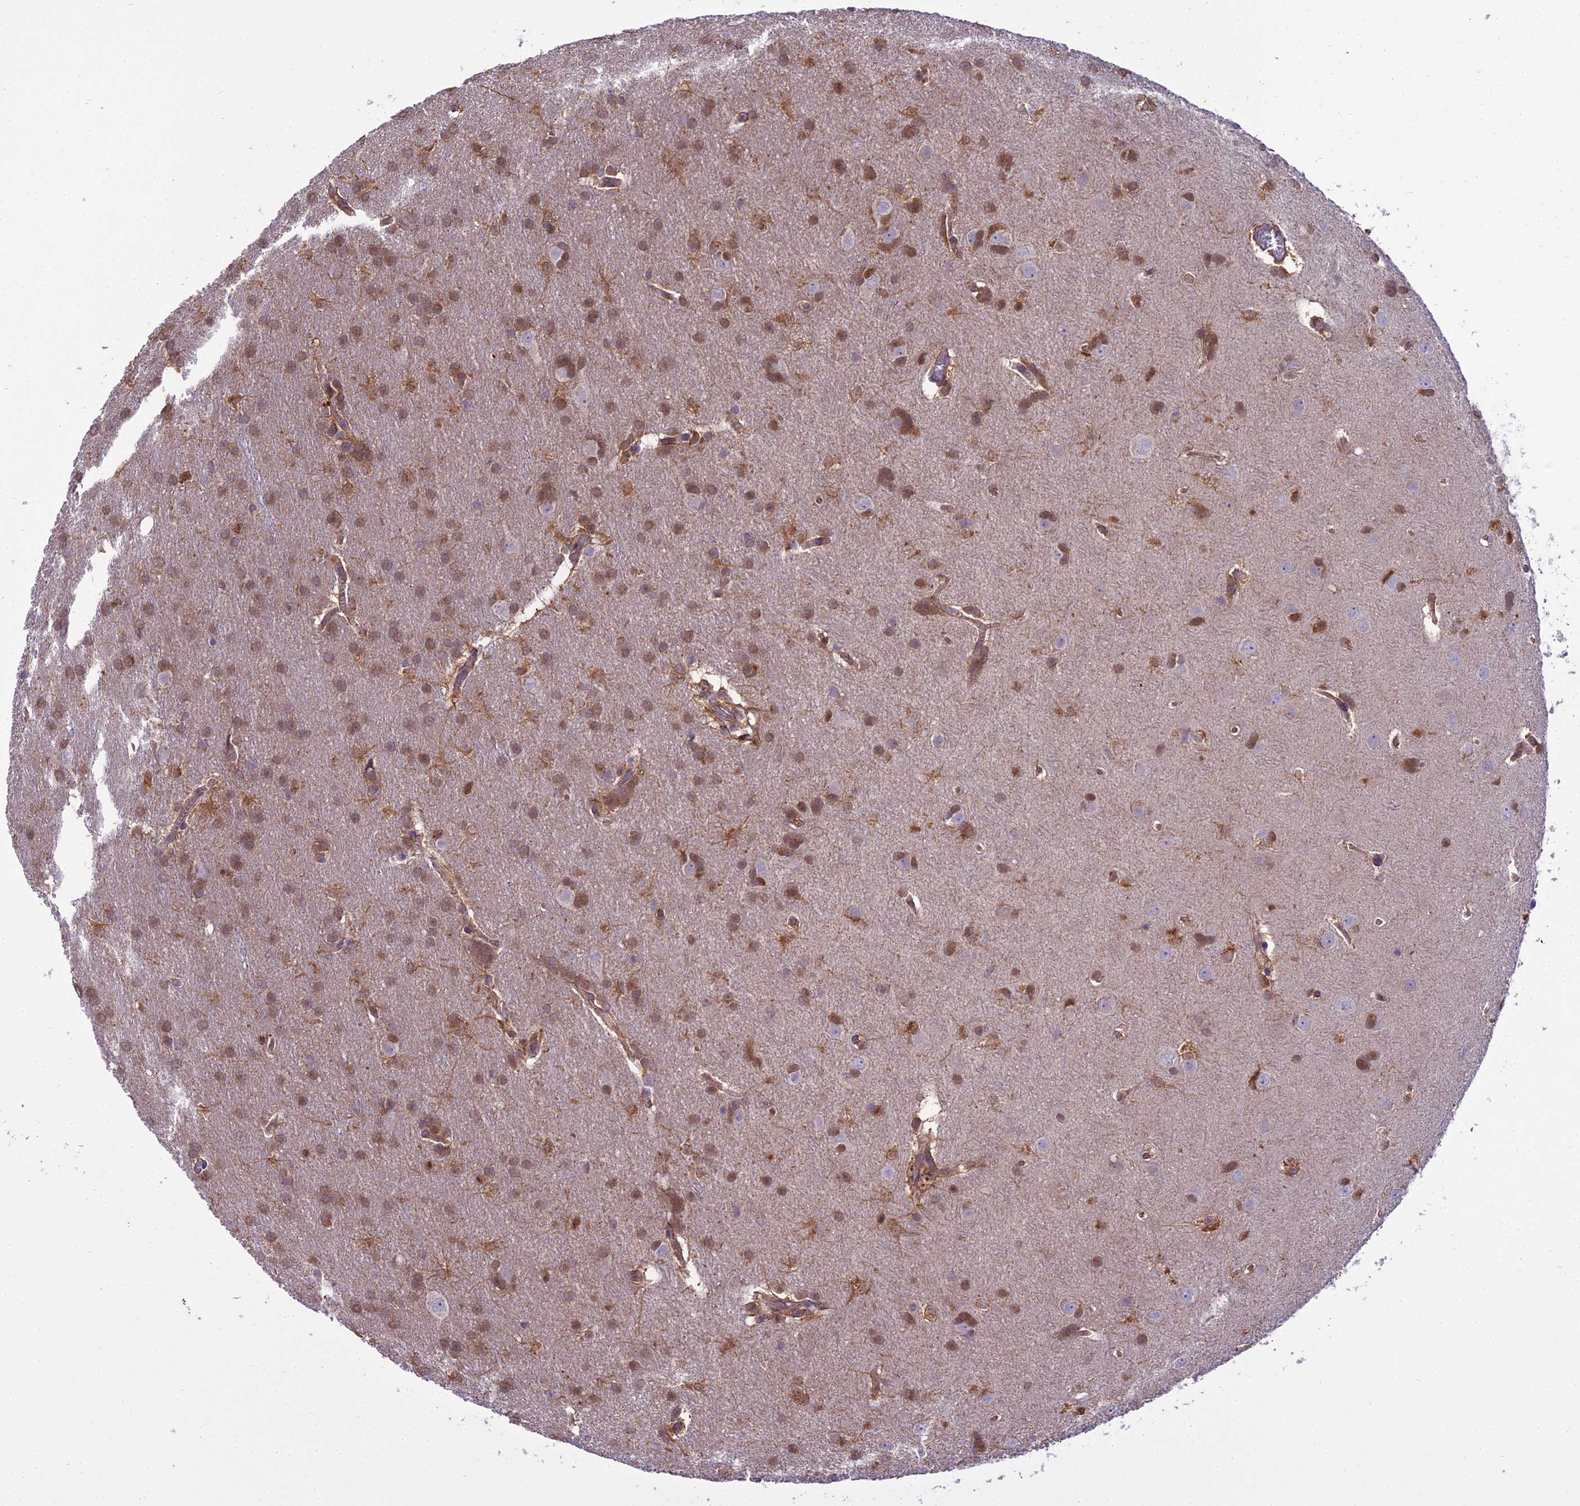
{"staining": {"intensity": "weak", "quantity": ">75%", "location": "cytoplasmic/membranous"}, "tissue": "glioma", "cell_type": "Tumor cells", "image_type": "cancer", "snomed": [{"axis": "morphology", "description": "Glioma, malignant, Low grade"}, {"axis": "topography", "description": "Brain"}], "caption": "Human malignant glioma (low-grade) stained with a protein marker shows weak staining in tumor cells.", "gene": "BORCS6", "patient": {"sex": "female", "age": 32}}